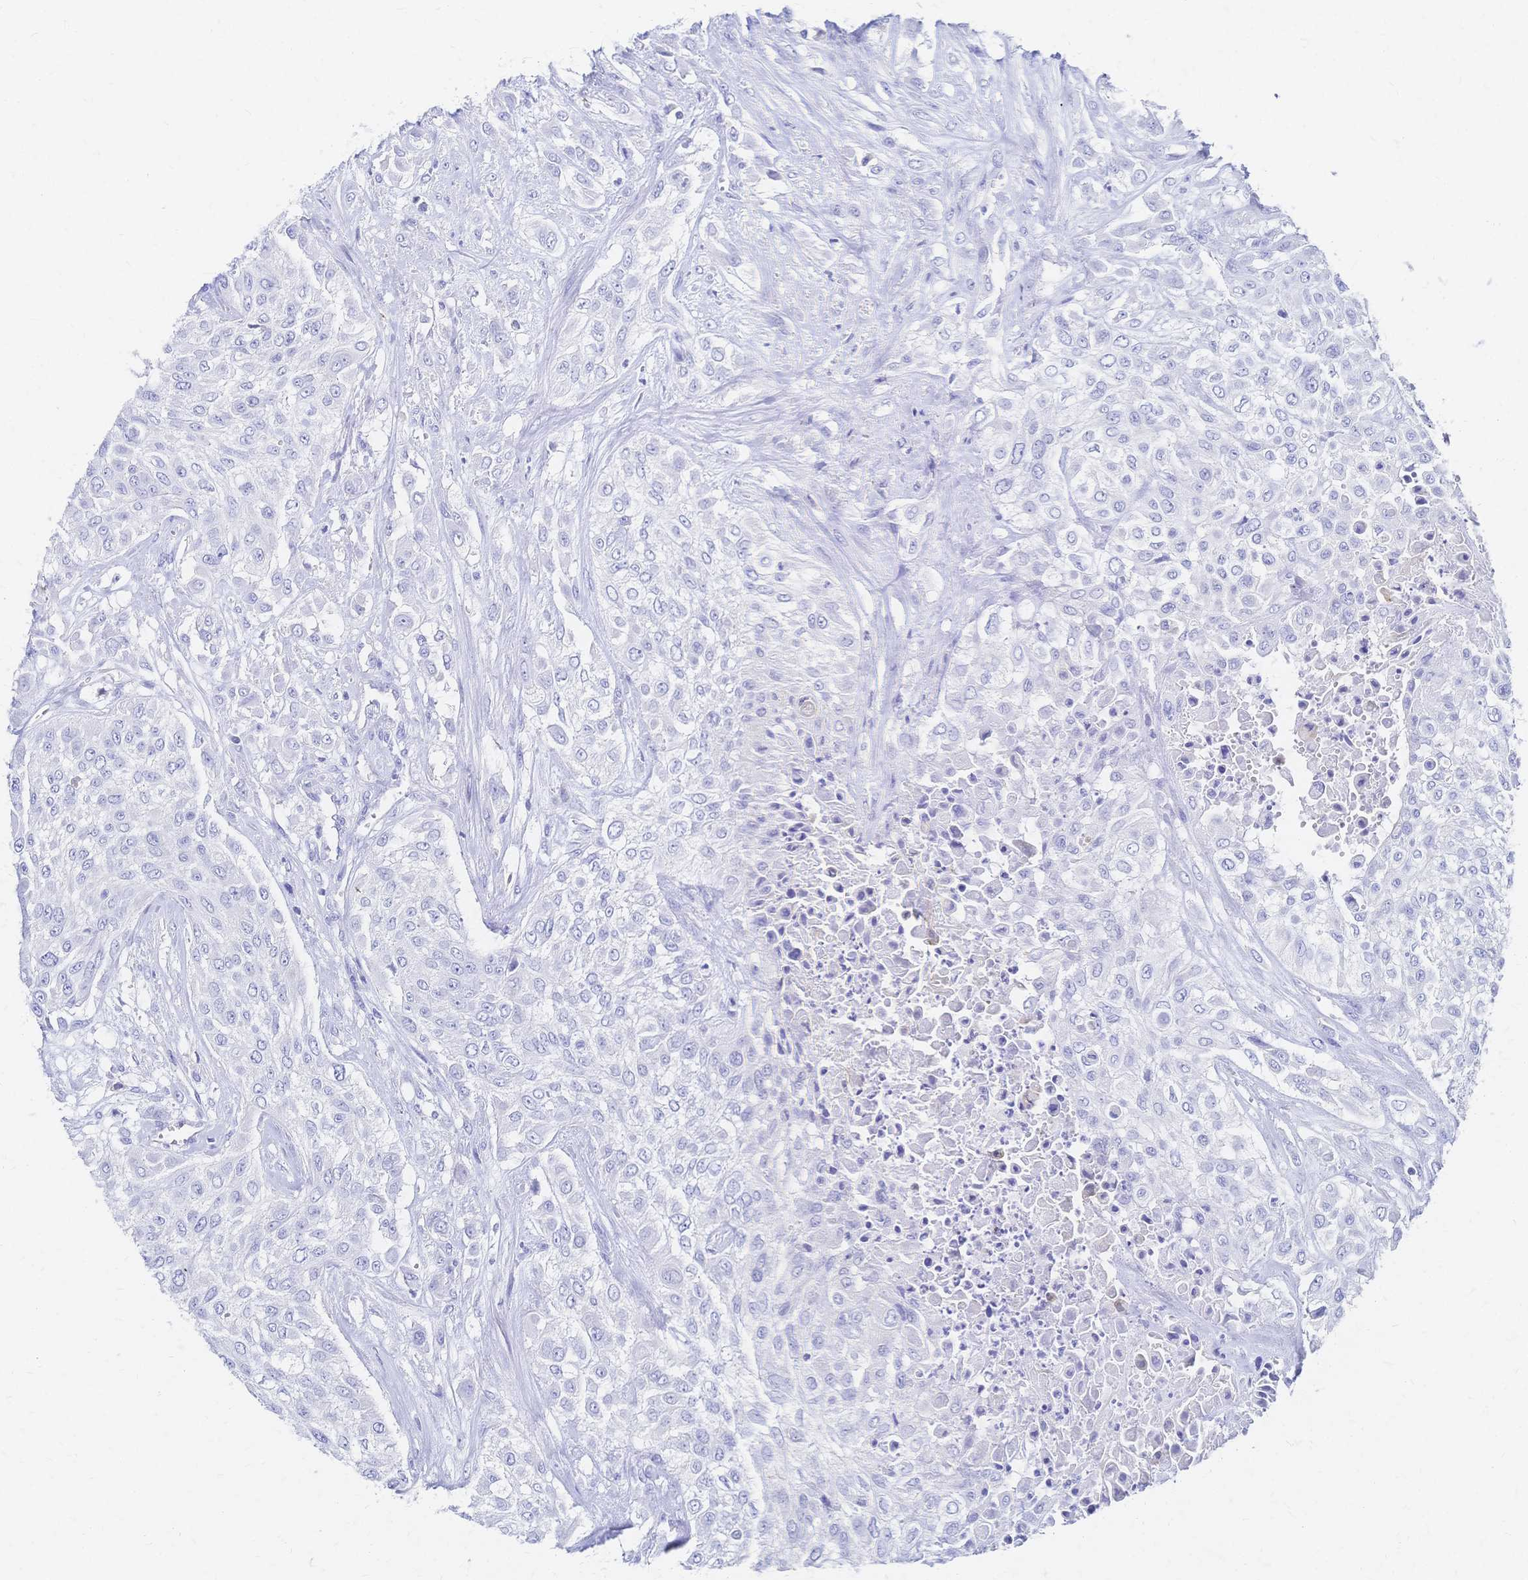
{"staining": {"intensity": "negative", "quantity": "none", "location": "none"}, "tissue": "urothelial cancer", "cell_type": "Tumor cells", "image_type": "cancer", "snomed": [{"axis": "morphology", "description": "Urothelial carcinoma, High grade"}, {"axis": "topography", "description": "Urinary bladder"}], "caption": "Protein analysis of urothelial cancer displays no significant positivity in tumor cells.", "gene": "SLC5A1", "patient": {"sex": "male", "age": 57}}